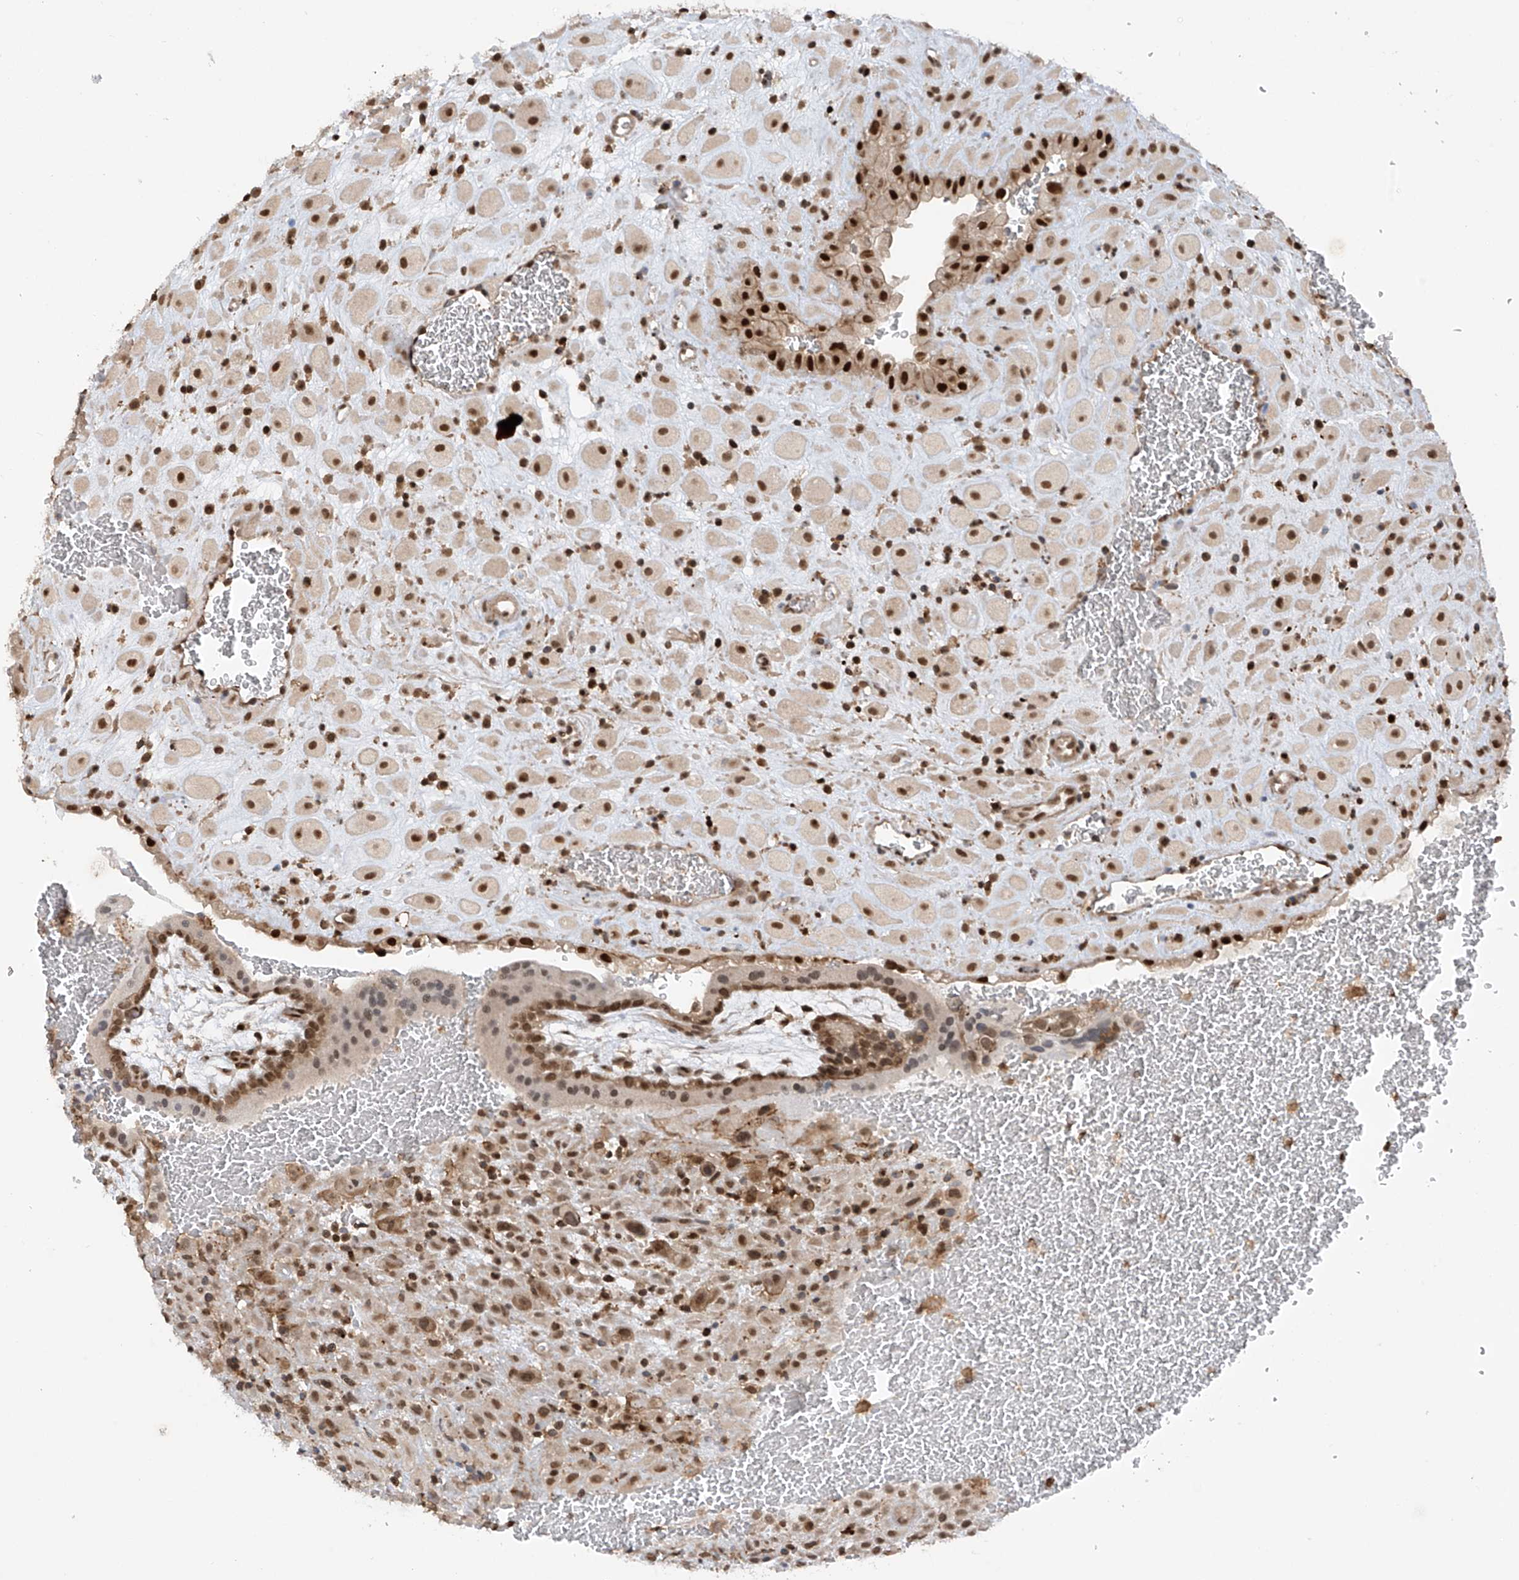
{"staining": {"intensity": "strong", "quantity": "25%-75%", "location": "nuclear"}, "tissue": "placenta", "cell_type": "Trophoblastic cells", "image_type": "normal", "snomed": [{"axis": "morphology", "description": "Normal tissue, NOS"}, {"axis": "topography", "description": "Placenta"}], "caption": "IHC image of unremarkable human placenta stained for a protein (brown), which exhibits high levels of strong nuclear positivity in approximately 25%-75% of trophoblastic cells.", "gene": "REPIN1", "patient": {"sex": "female", "age": 35}}